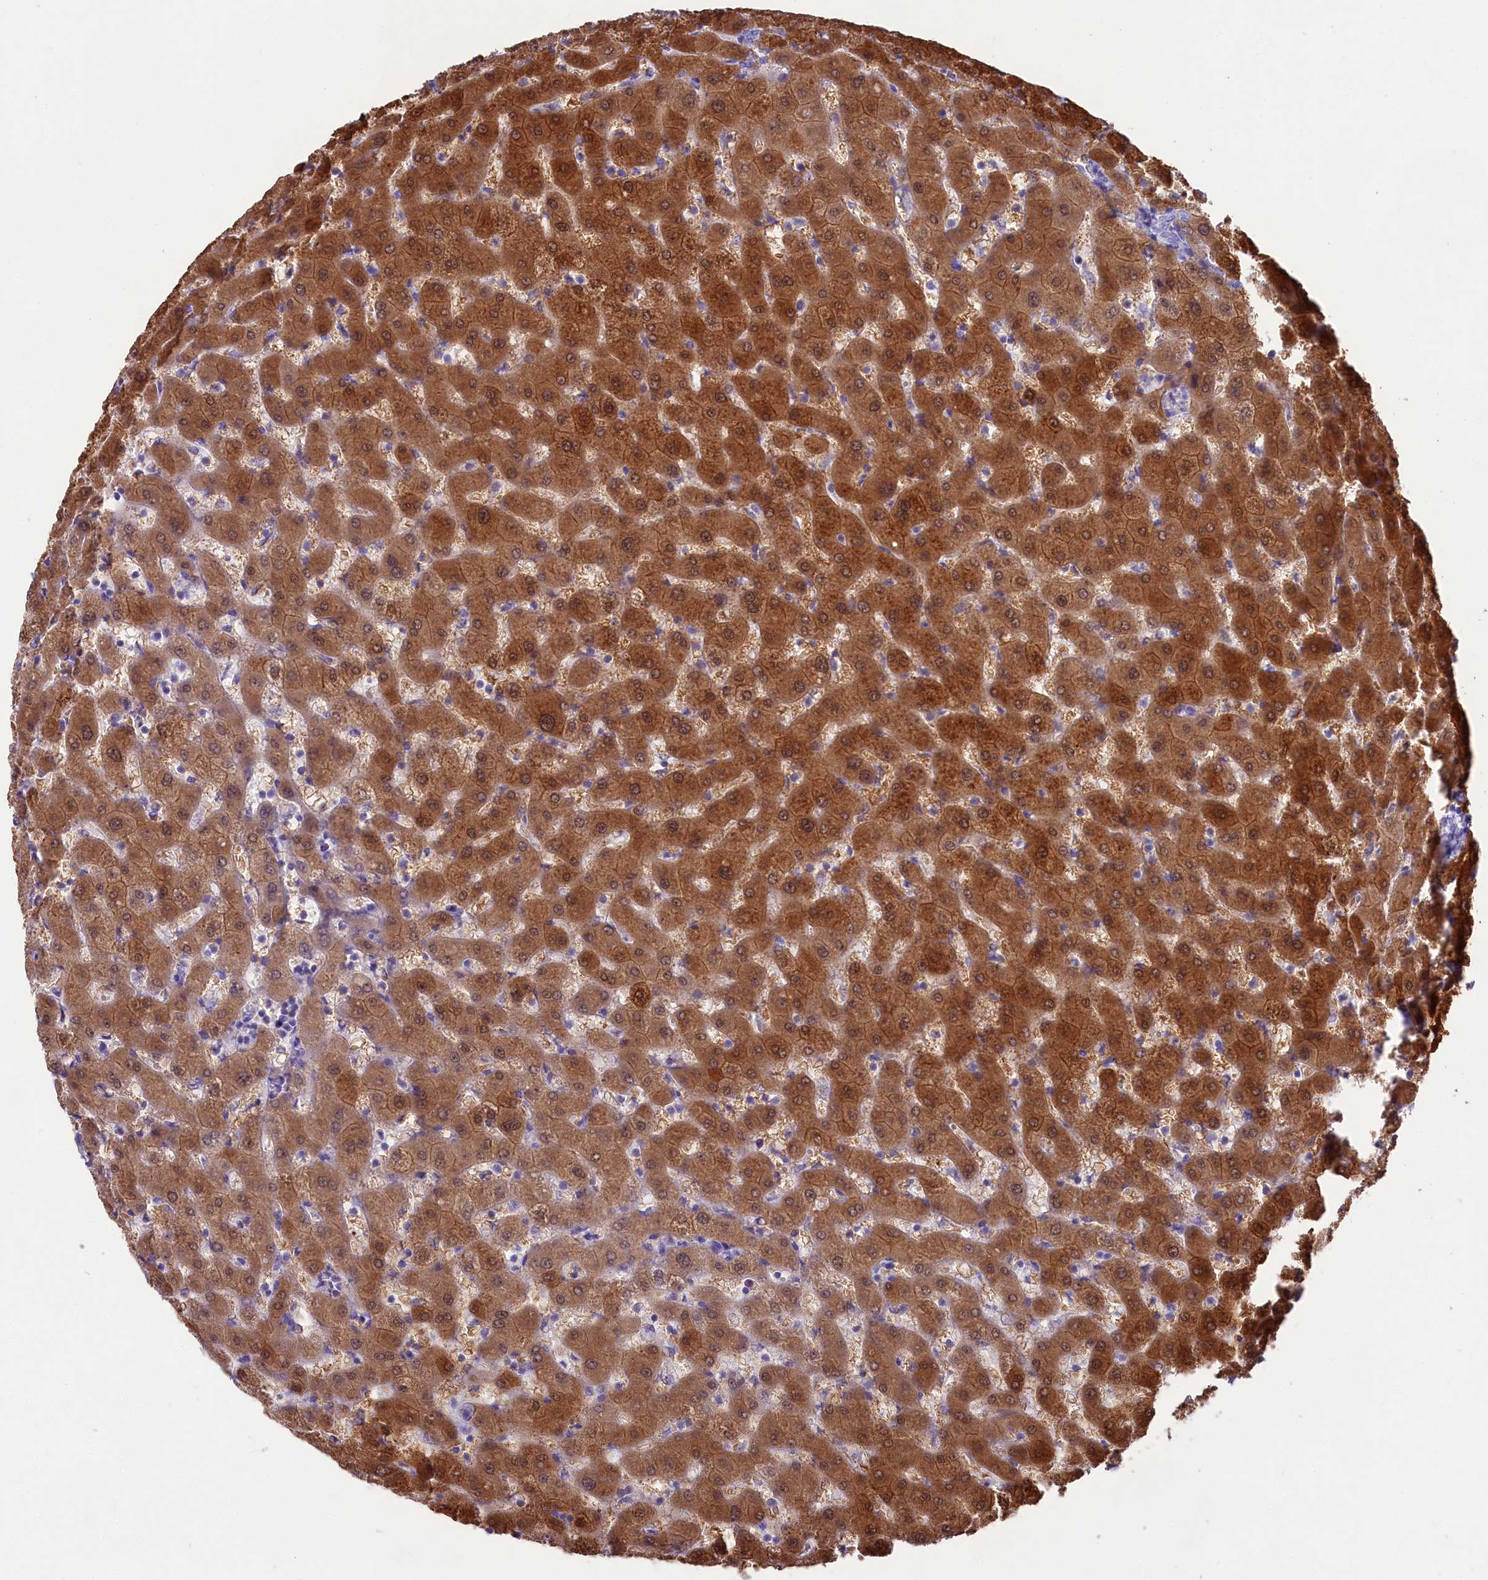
{"staining": {"intensity": "negative", "quantity": "none", "location": "none"}, "tissue": "liver", "cell_type": "Cholangiocytes", "image_type": "normal", "snomed": [{"axis": "morphology", "description": "Normal tissue, NOS"}, {"axis": "topography", "description": "Liver"}], "caption": "A histopathology image of liver stained for a protein displays no brown staining in cholangiocytes. The staining is performed using DAB (3,3'-diaminobenzidine) brown chromogen with nuclei counter-stained in using hematoxylin.", "gene": "SULT2A1", "patient": {"sex": "female", "age": 63}}